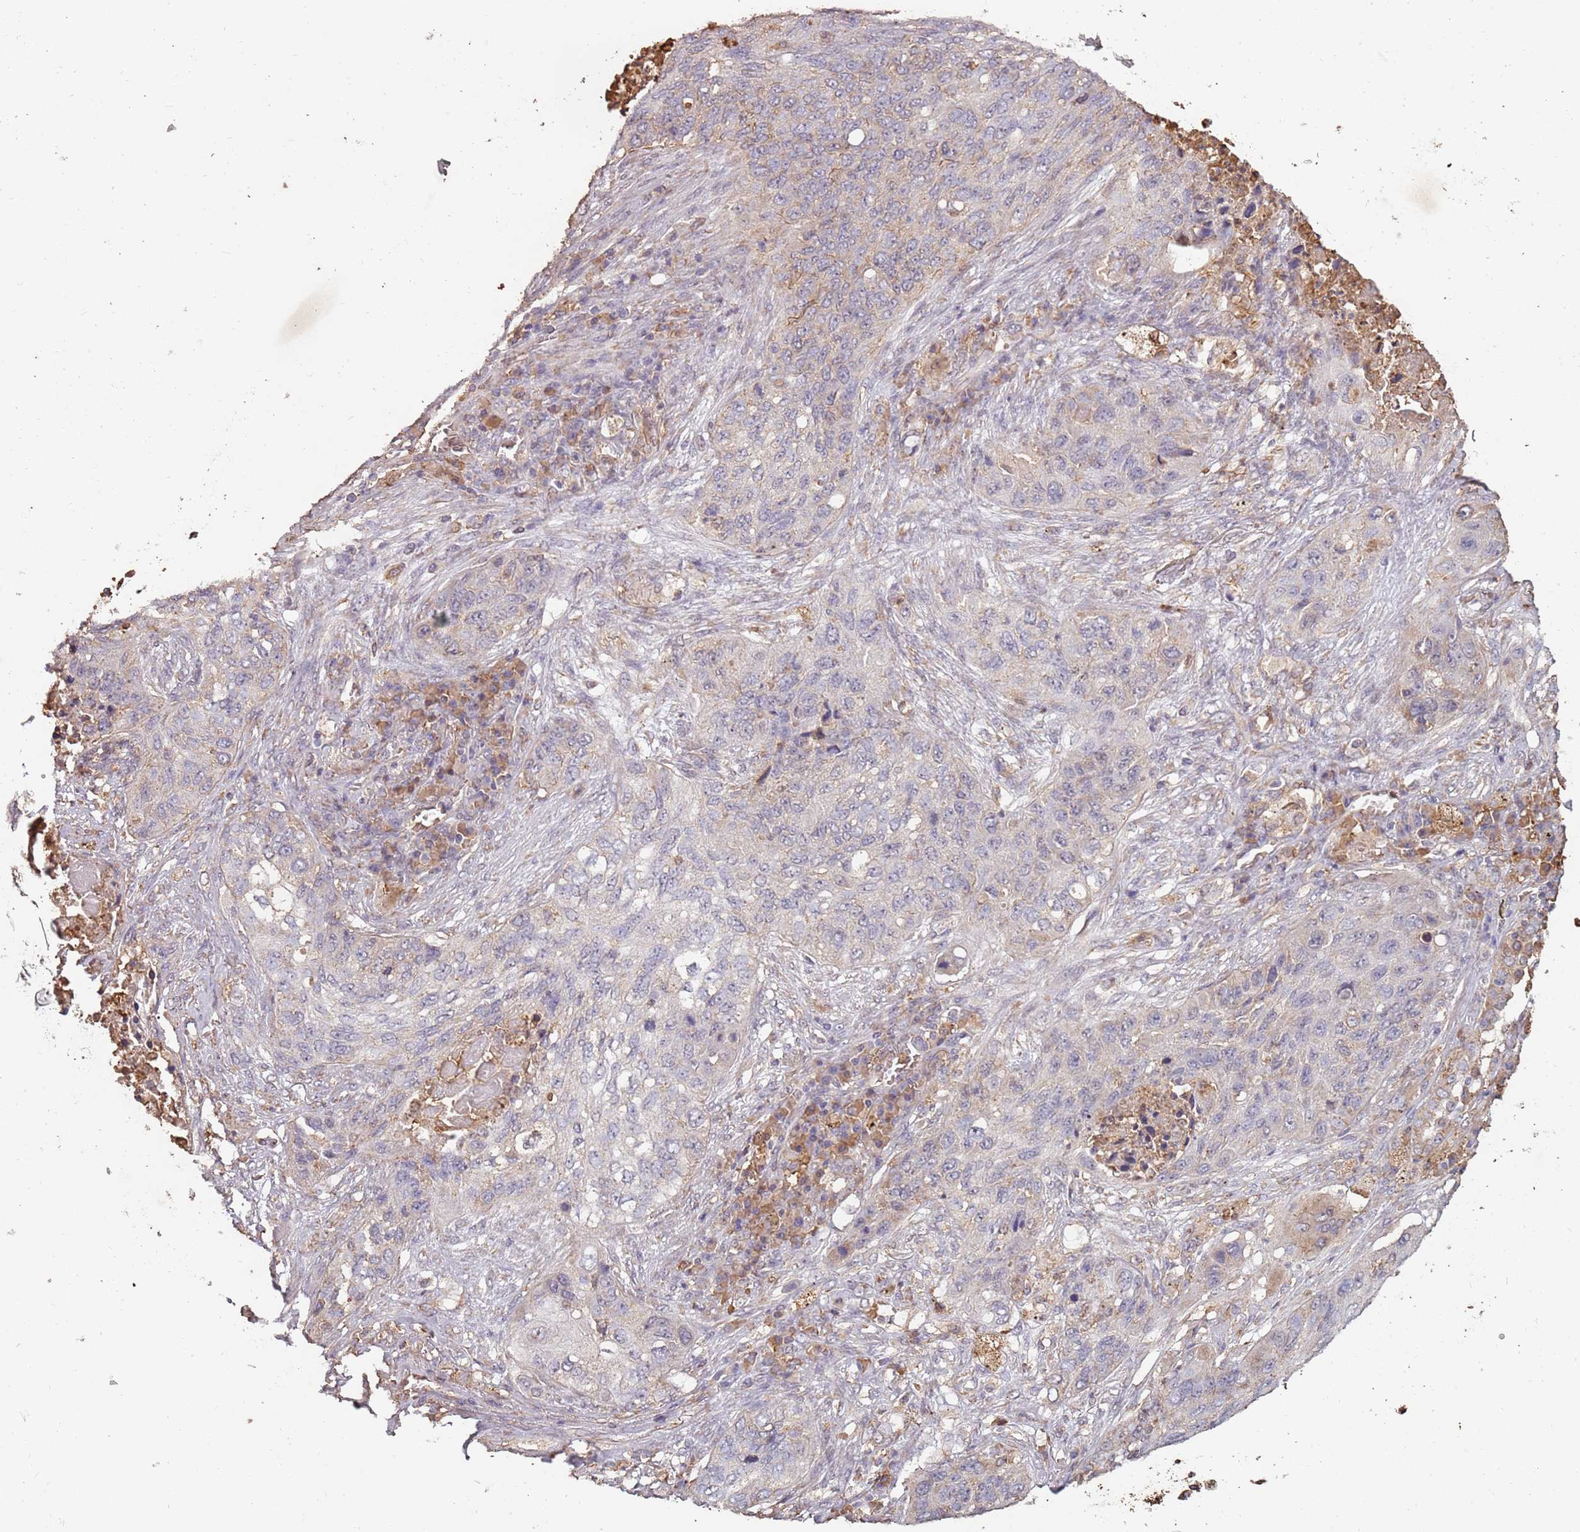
{"staining": {"intensity": "negative", "quantity": "none", "location": "none"}, "tissue": "lung cancer", "cell_type": "Tumor cells", "image_type": "cancer", "snomed": [{"axis": "morphology", "description": "Squamous cell carcinoma, NOS"}, {"axis": "topography", "description": "Lung"}], "caption": "Tumor cells show no significant staining in squamous cell carcinoma (lung).", "gene": "ATOSB", "patient": {"sex": "female", "age": 63}}